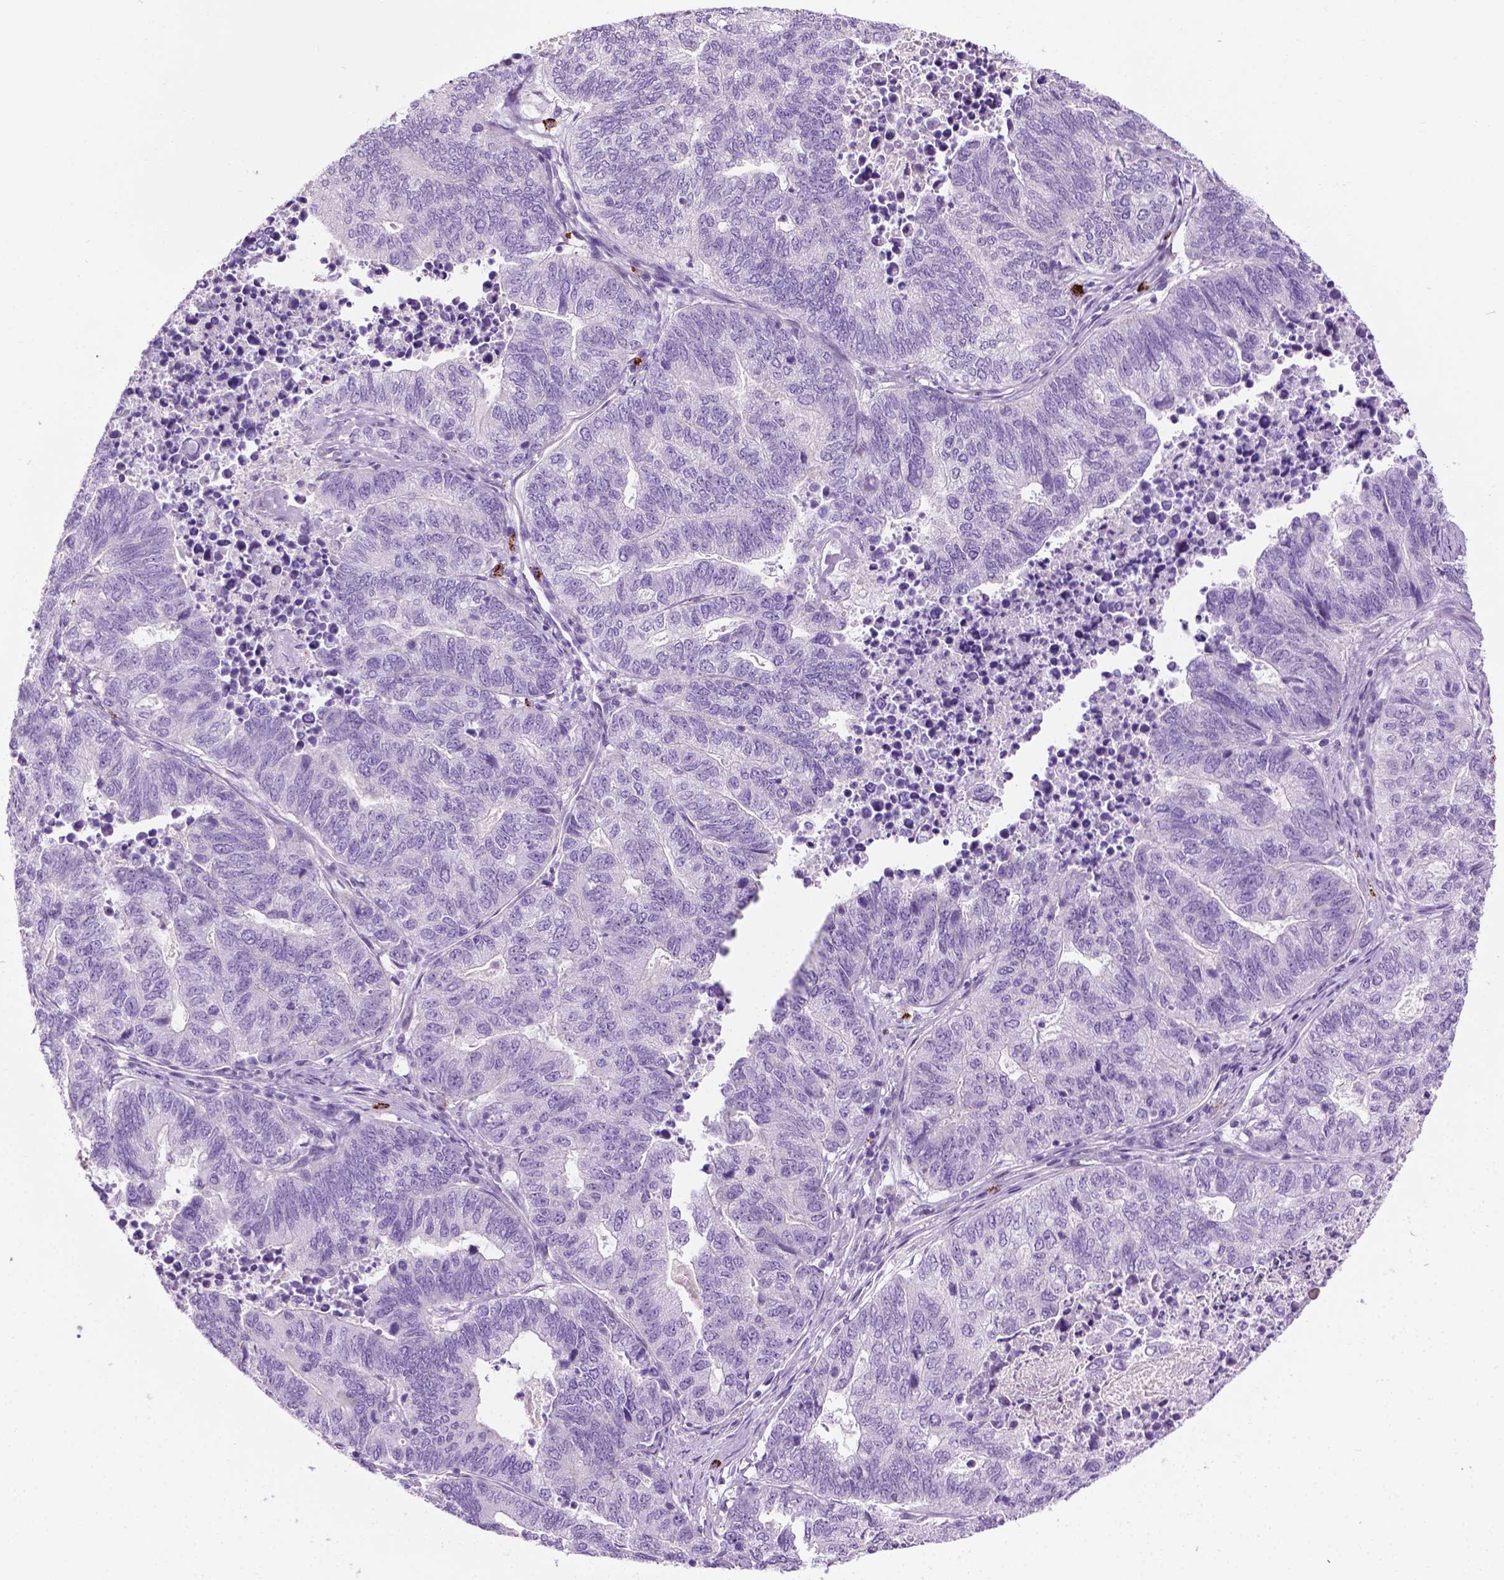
{"staining": {"intensity": "moderate", "quantity": "<25%", "location": "cytoplasmic/membranous"}, "tissue": "stomach cancer", "cell_type": "Tumor cells", "image_type": "cancer", "snomed": [{"axis": "morphology", "description": "Adenocarcinoma, NOS"}, {"axis": "topography", "description": "Stomach, upper"}], "caption": "Immunohistochemistry (IHC) micrograph of neoplastic tissue: stomach adenocarcinoma stained using IHC demonstrates low levels of moderate protein expression localized specifically in the cytoplasmic/membranous of tumor cells, appearing as a cytoplasmic/membranous brown color.", "gene": "SPECC1L", "patient": {"sex": "female", "age": 67}}